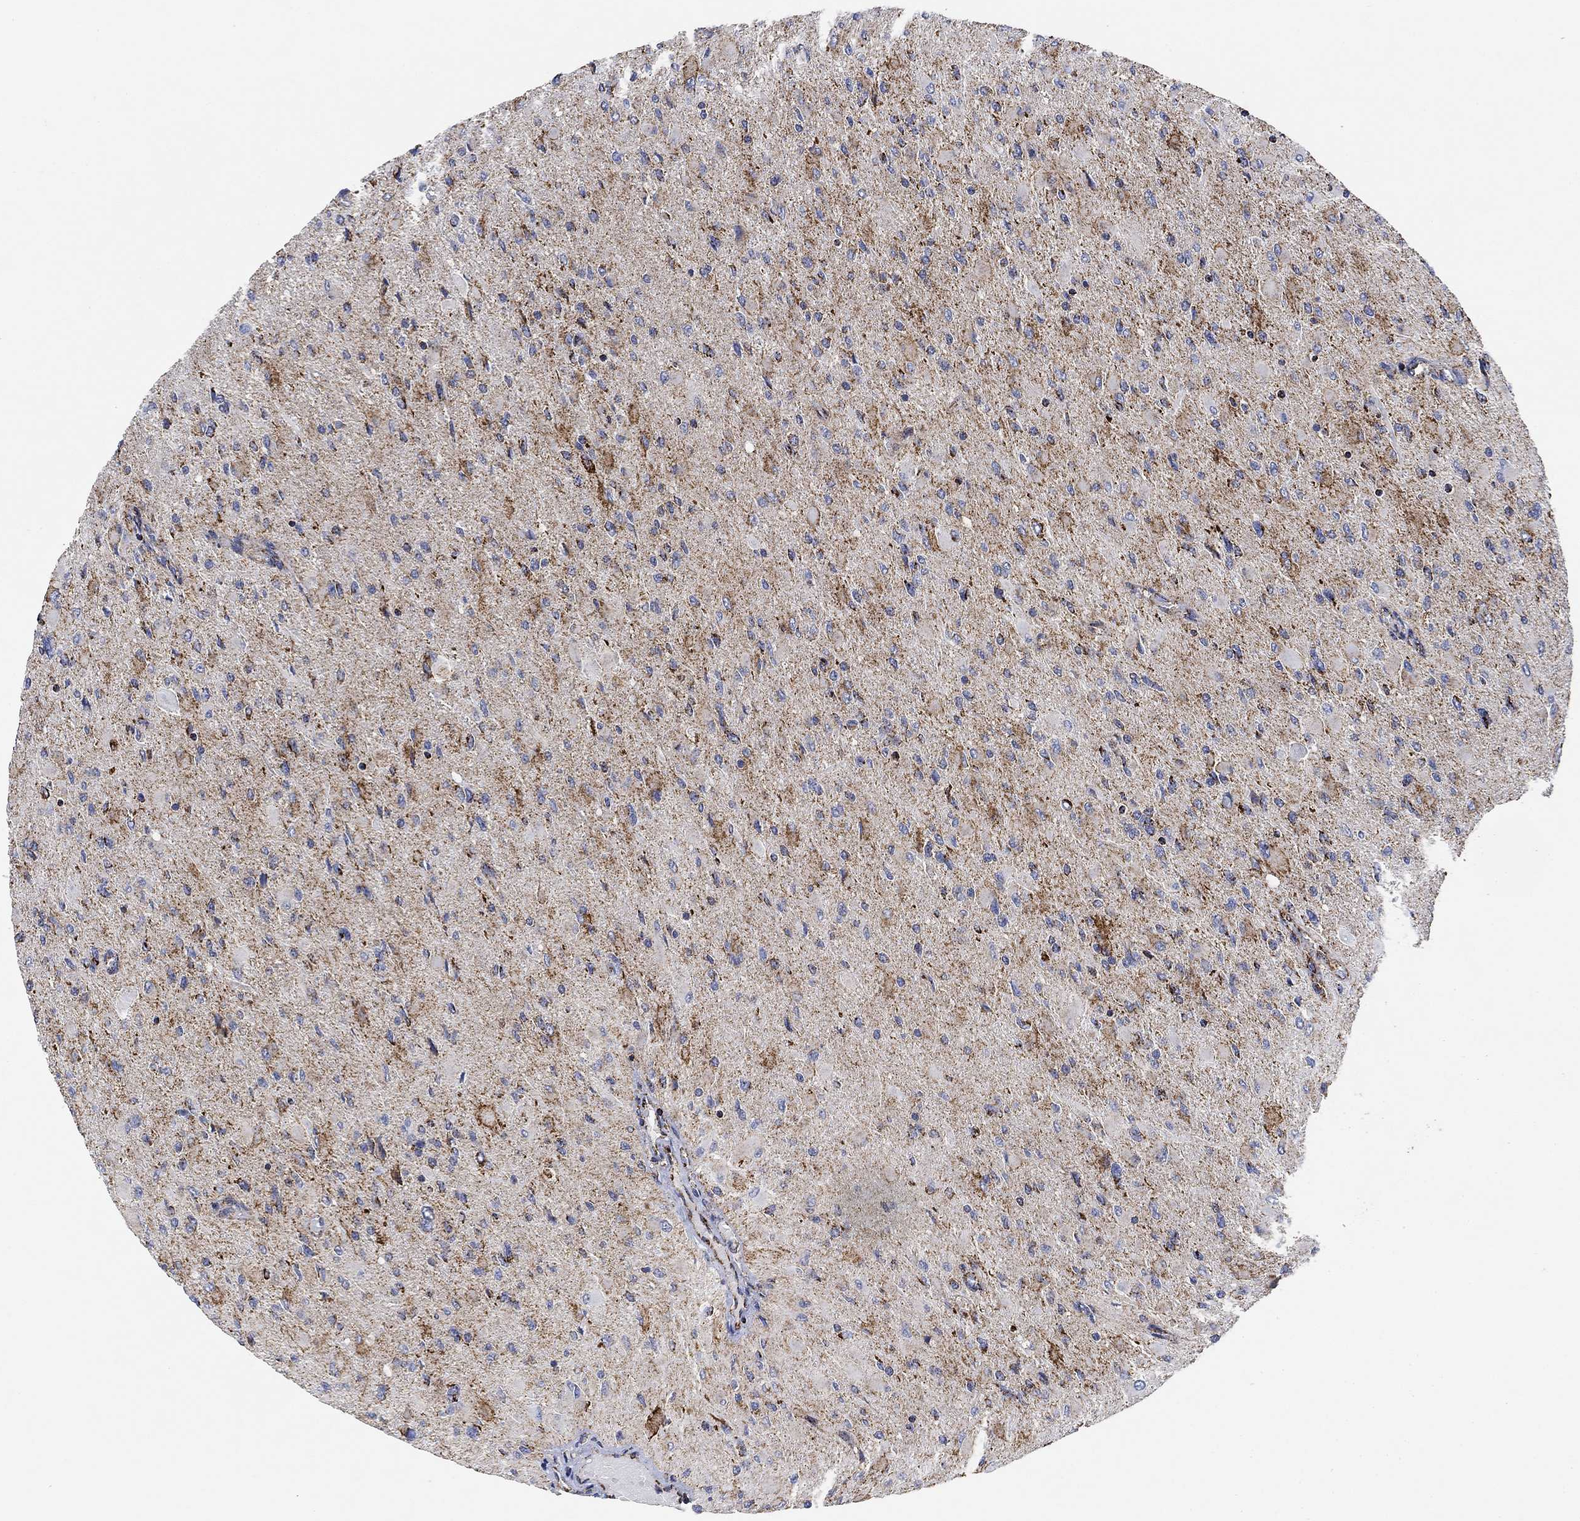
{"staining": {"intensity": "moderate", "quantity": "25%-75%", "location": "cytoplasmic/membranous"}, "tissue": "glioma", "cell_type": "Tumor cells", "image_type": "cancer", "snomed": [{"axis": "morphology", "description": "Glioma, malignant, High grade"}, {"axis": "topography", "description": "Cerebral cortex"}], "caption": "Protein expression analysis of malignant glioma (high-grade) exhibits moderate cytoplasmic/membranous staining in approximately 25%-75% of tumor cells. (Brightfield microscopy of DAB IHC at high magnification).", "gene": "NDUFS3", "patient": {"sex": "female", "age": 36}}